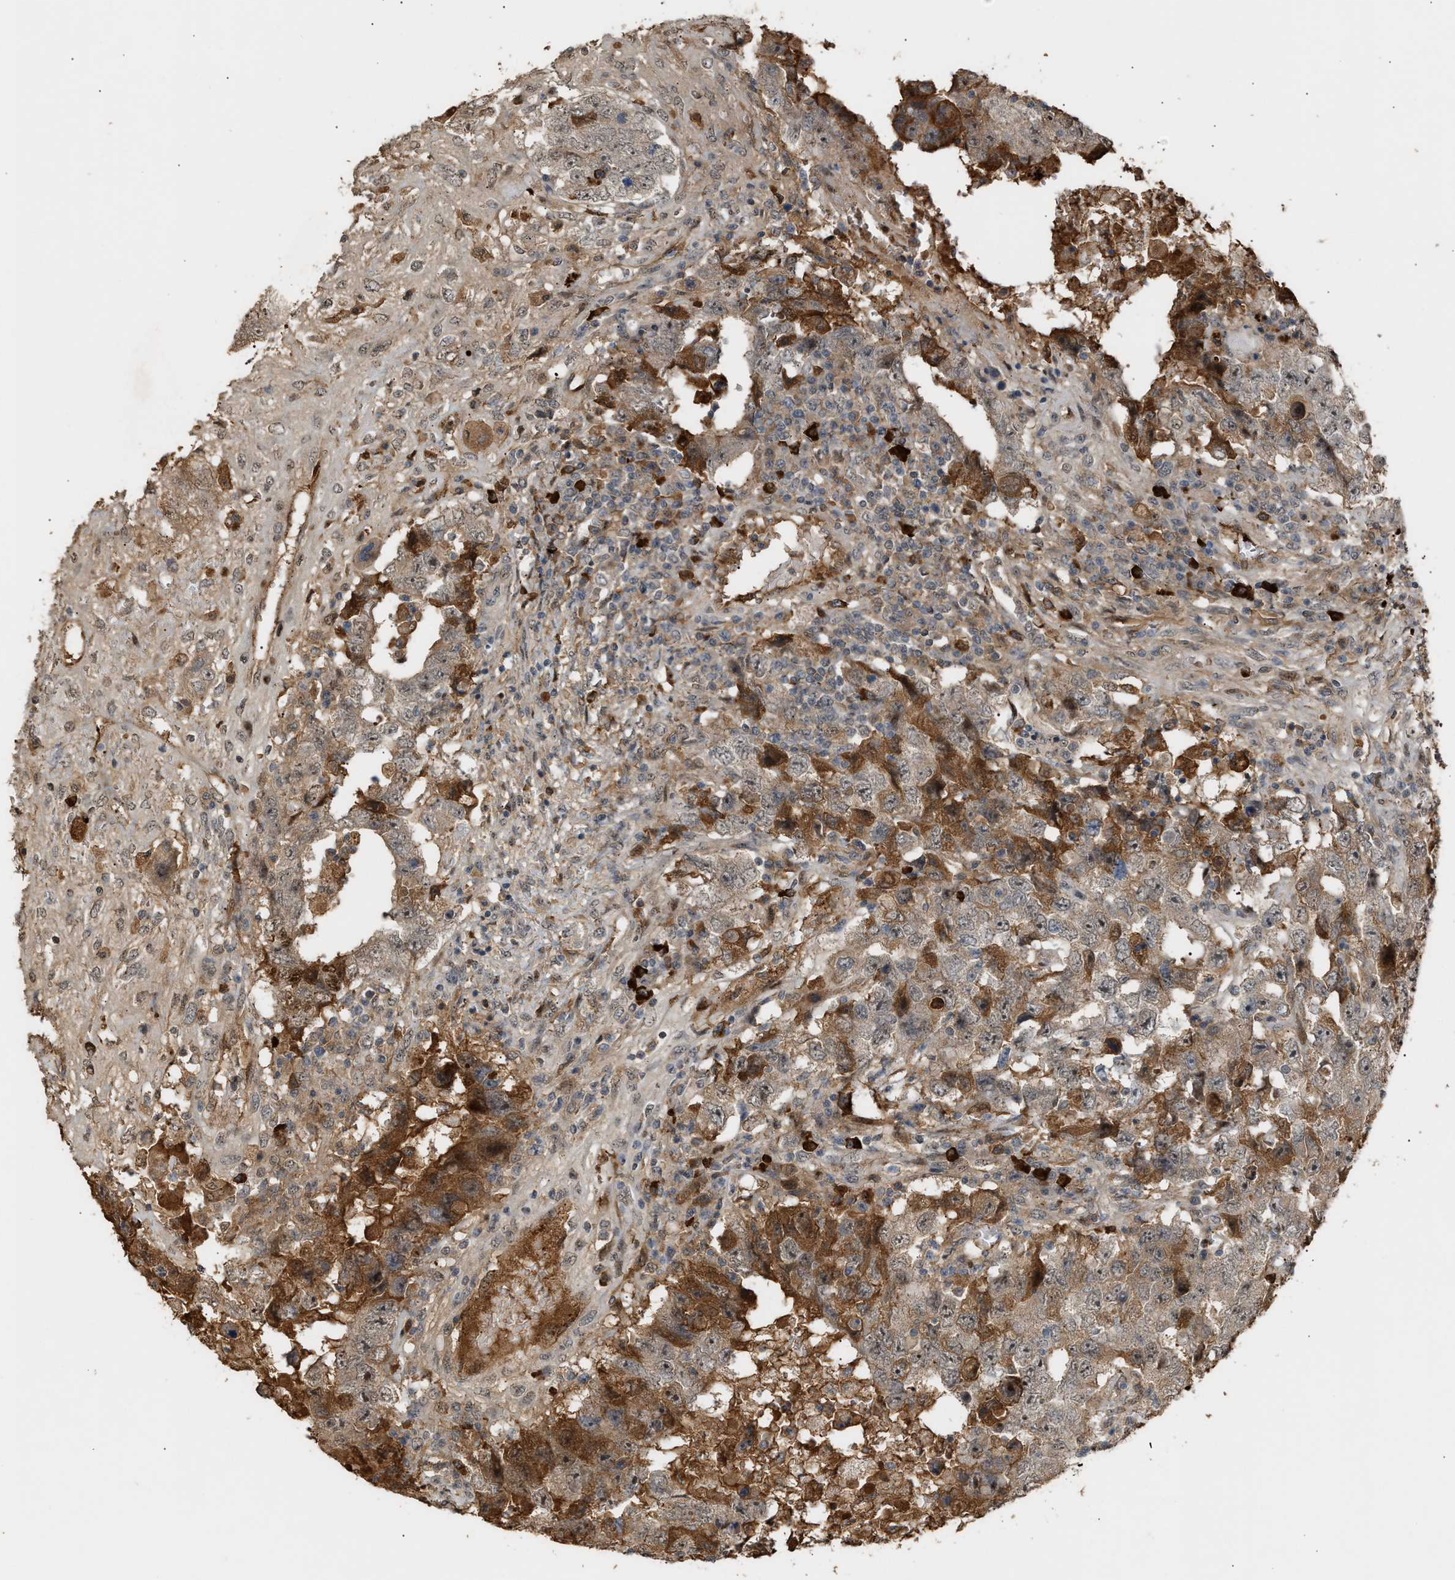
{"staining": {"intensity": "moderate", "quantity": ">75%", "location": "cytoplasmic/membranous,nuclear"}, "tissue": "testis cancer", "cell_type": "Tumor cells", "image_type": "cancer", "snomed": [{"axis": "morphology", "description": "Carcinoma, Embryonal, NOS"}, {"axis": "topography", "description": "Testis"}], "caption": "High-power microscopy captured an IHC histopathology image of testis cancer, revealing moderate cytoplasmic/membranous and nuclear expression in approximately >75% of tumor cells.", "gene": "ZFAND5", "patient": {"sex": "male", "age": 26}}